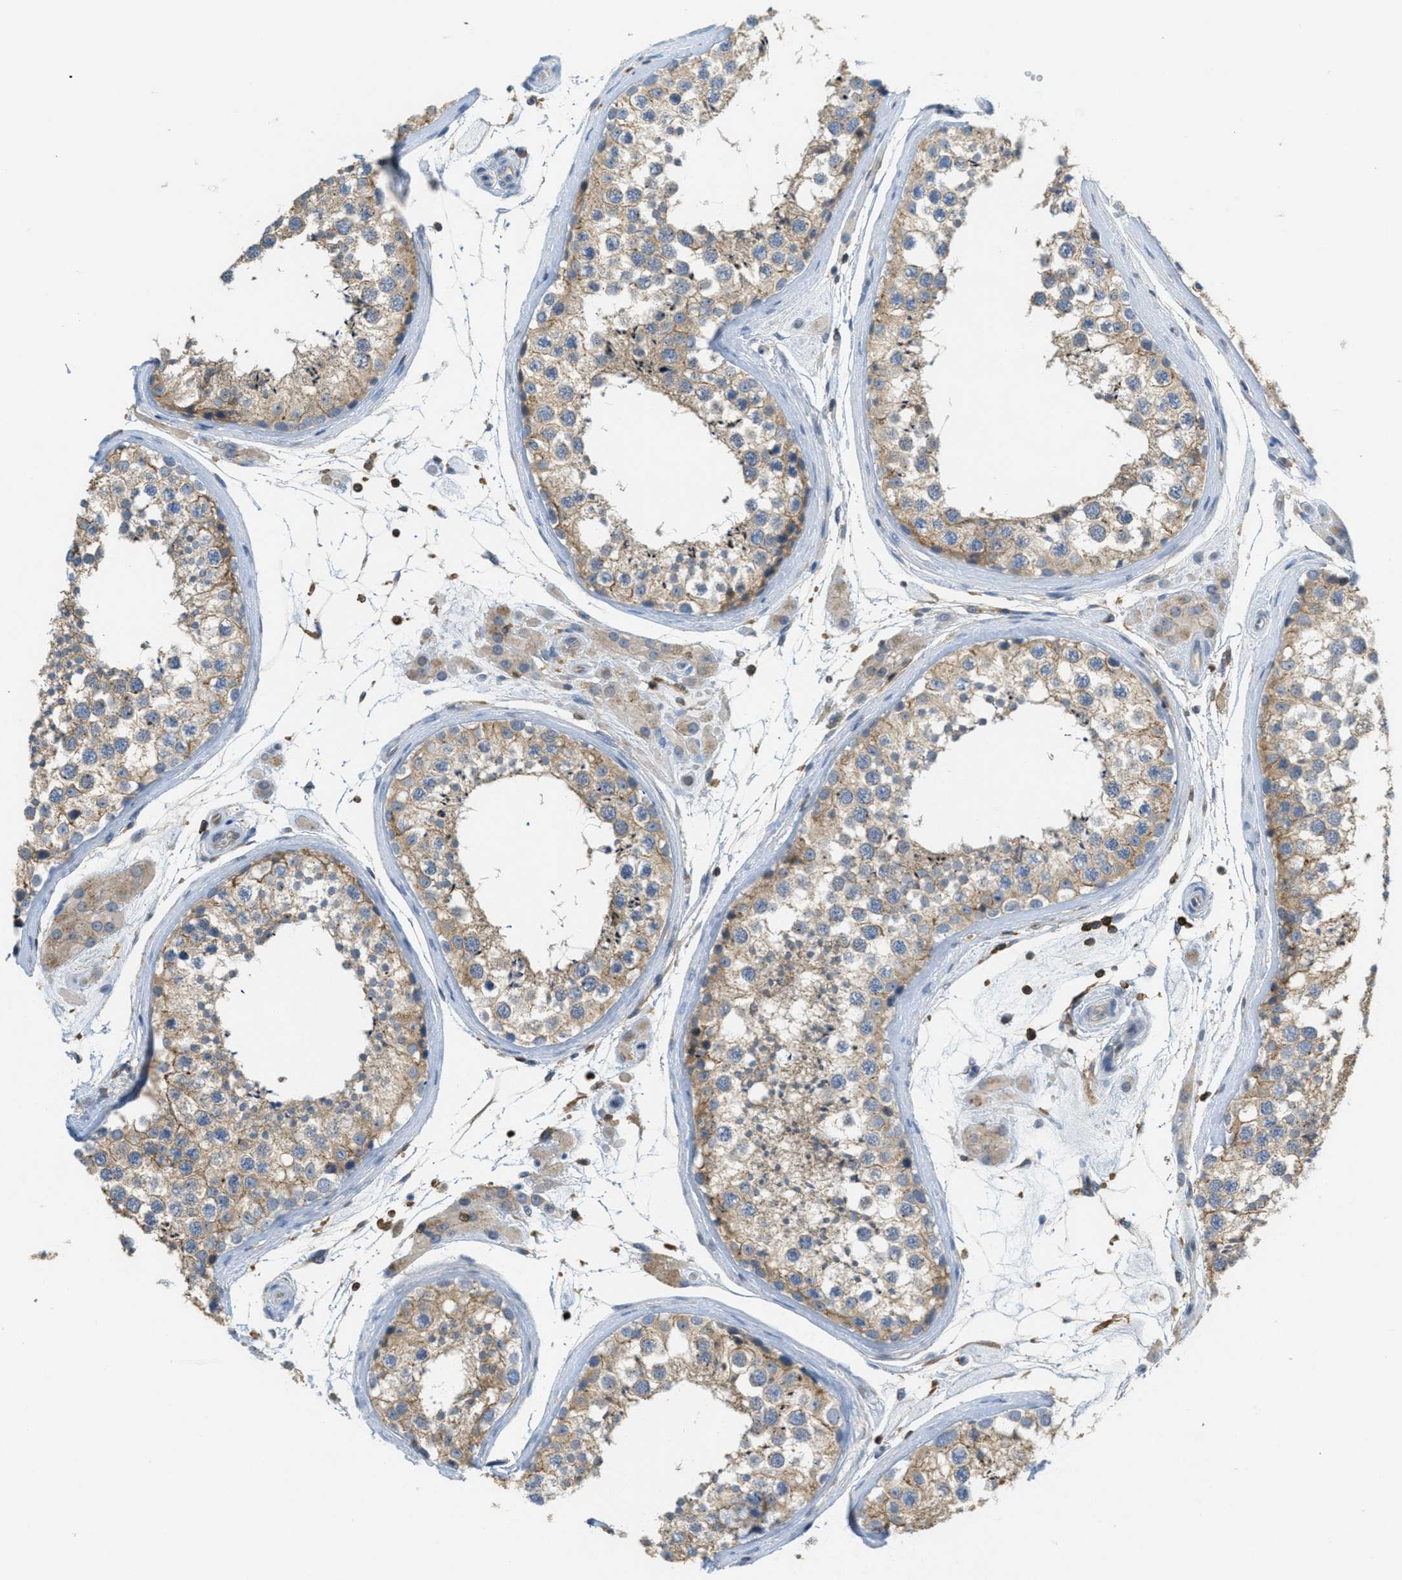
{"staining": {"intensity": "moderate", "quantity": ">75%", "location": "cytoplasmic/membranous"}, "tissue": "testis", "cell_type": "Cells in seminiferous ducts", "image_type": "normal", "snomed": [{"axis": "morphology", "description": "Normal tissue, NOS"}, {"axis": "topography", "description": "Testis"}], "caption": "An image of human testis stained for a protein reveals moderate cytoplasmic/membranous brown staining in cells in seminiferous ducts.", "gene": "GRIK2", "patient": {"sex": "male", "age": 46}}